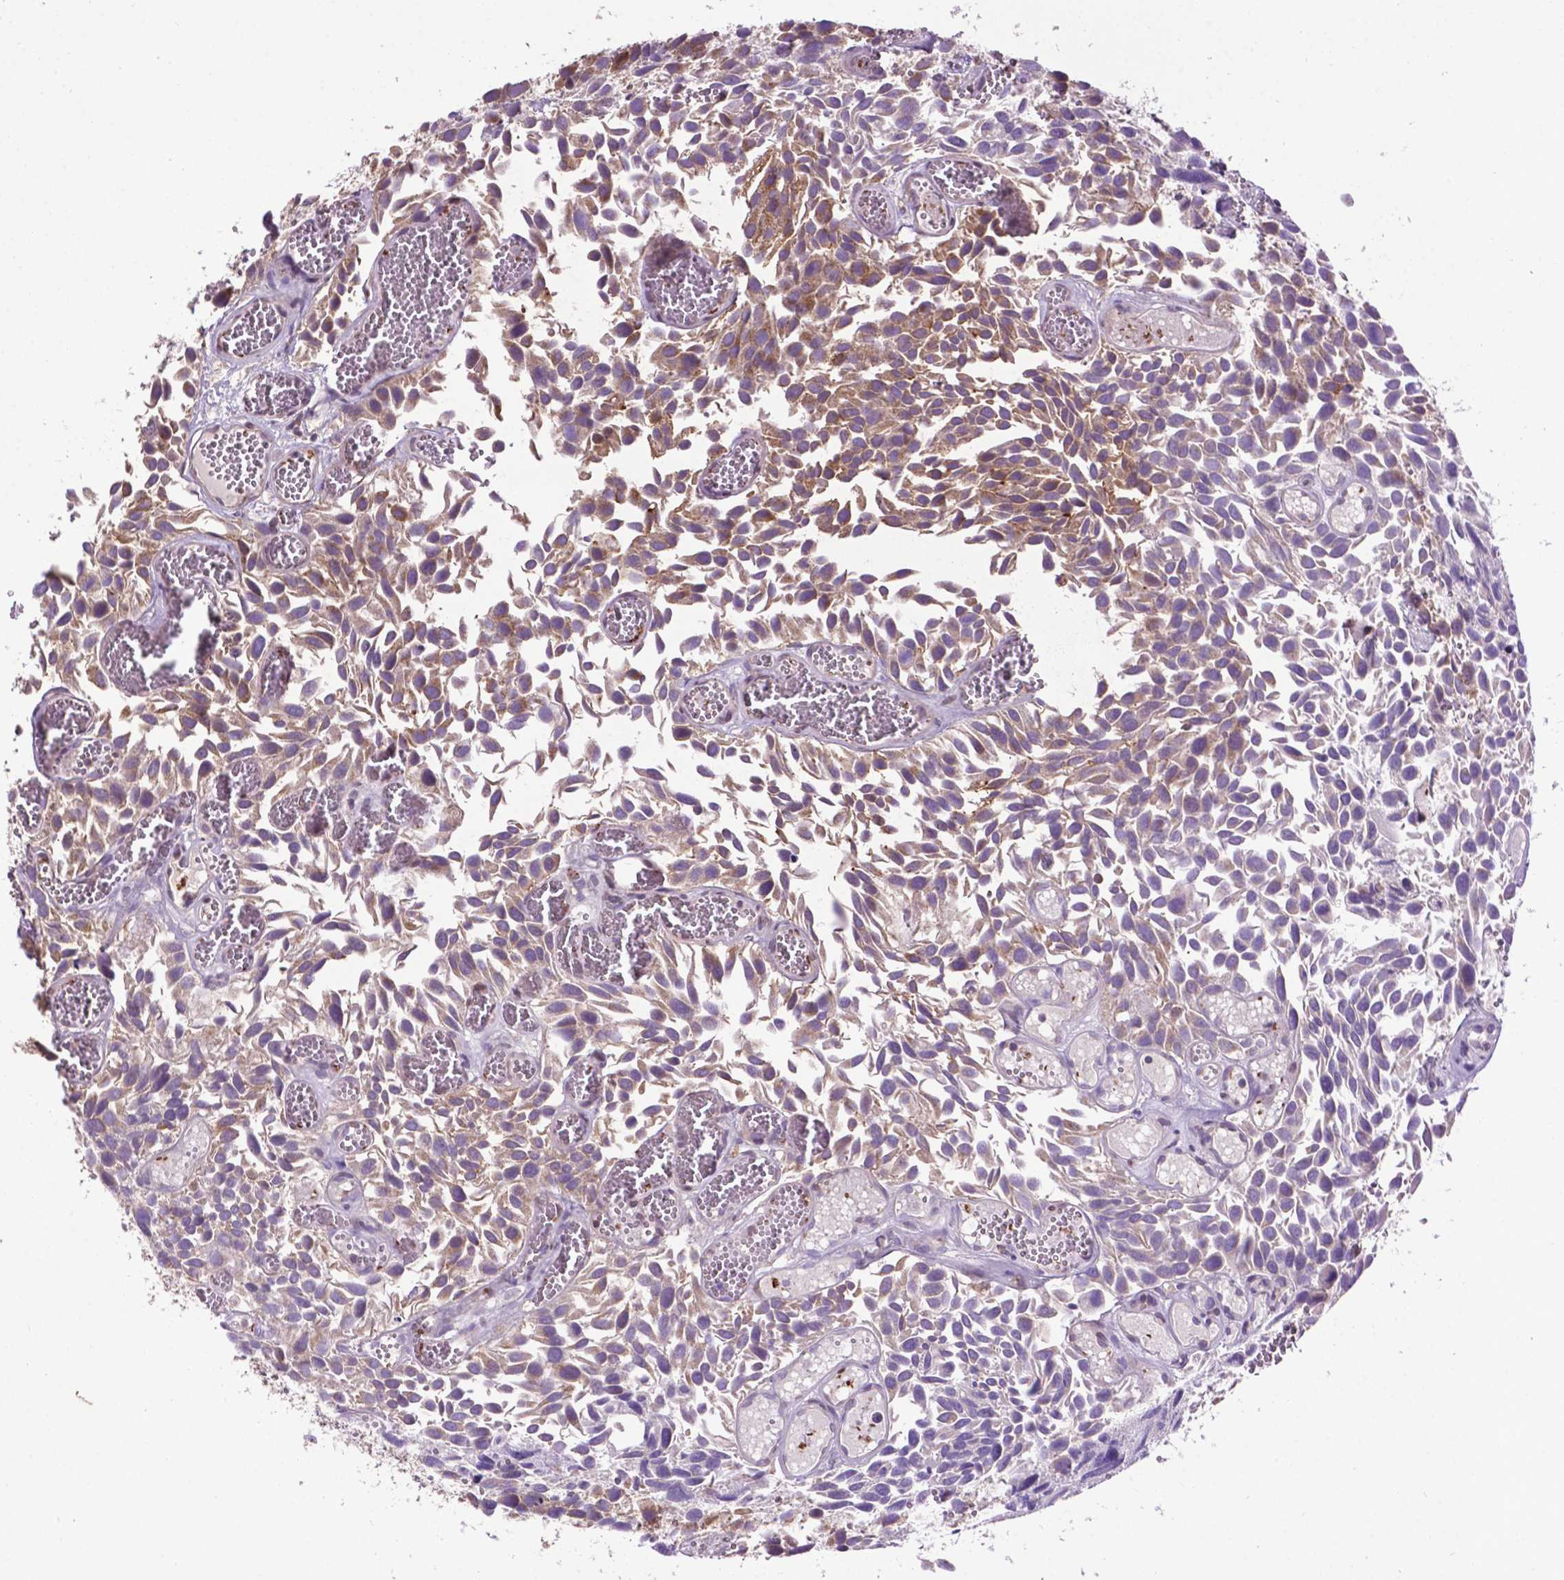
{"staining": {"intensity": "moderate", "quantity": "<25%", "location": "cytoplasmic/membranous"}, "tissue": "urothelial cancer", "cell_type": "Tumor cells", "image_type": "cancer", "snomed": [{"axis": "morphology", "description": "Urothelial carcinoma, Low grade"}, {"axis": "topography", "description": "Urinary bladder"}], "caption": "Immunohistochemistry (IHC) photomicrograph of neoplastic tissue: human urothelial cancer stained using IHC demonstrates low levels of moderate protein expression localized specifically in the cytoplasmic/membranous of tumor cells, appearing as a cytoplasmic/membranous brown color.", "gene": "SPNS2", "patient": {"sex": "female", "age": 69}}